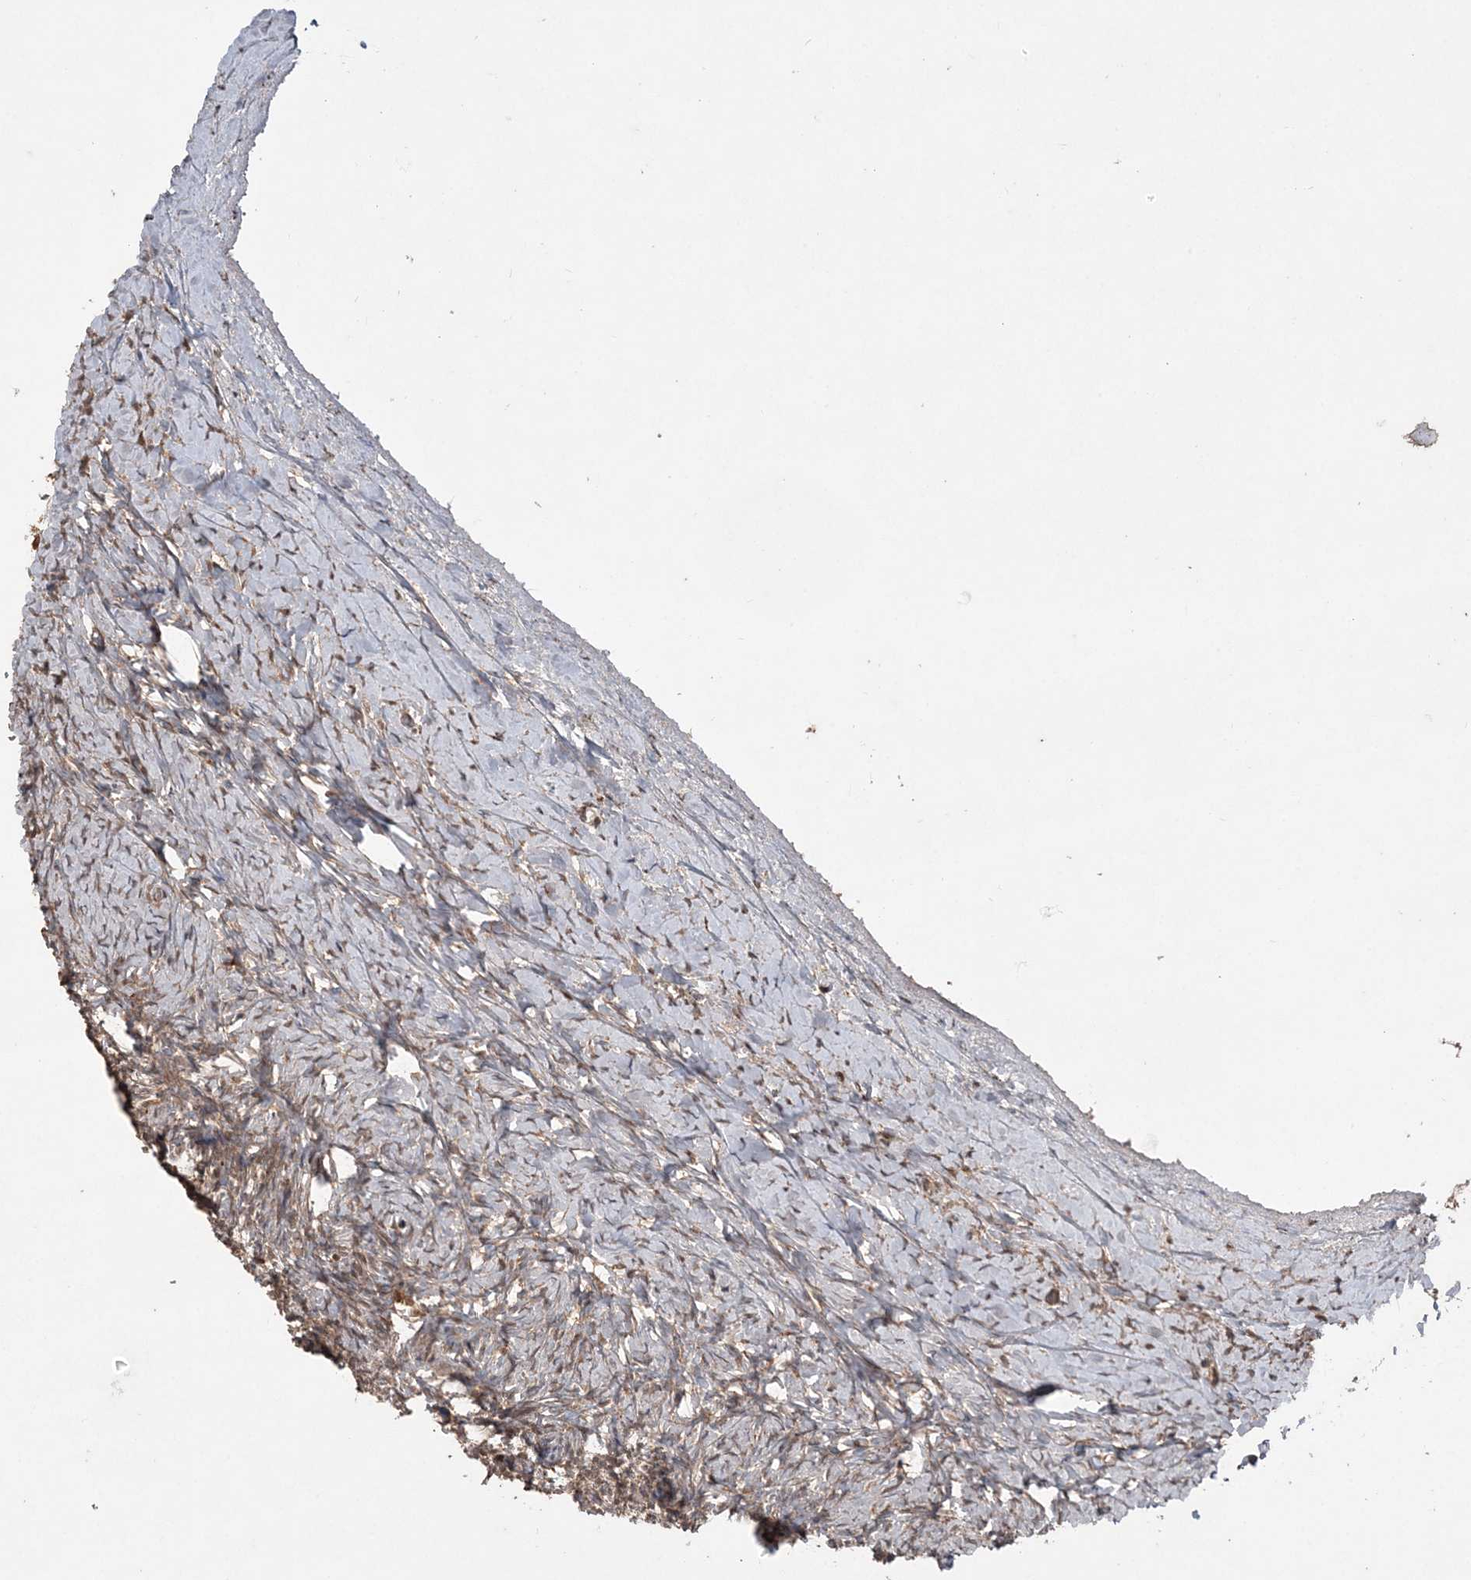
{"staining": {"intensity": "moderate", "quantity": "25%-75%", "location": "cytoplasmic/membranous"}, "tissue": "ovary", "cell_type": "Ovarian stroma cells", "image_type": "normal", "snomed": [{"axis": "morphology", "description": "Normal tissue, NOS"}, {"axis": "morphology", "description": "Developmental malformation"}, {"axis": "topography", "description": "Ovary"}], "caption": "Immunohistochemistry staining of unremarkable ovary, which reveals medium levels of moderate cytoplasmic/membranous positivity in approximately 25%-75% of ovarian stroma cells indicating moderate cytoplasmic/membranous protein expression. The staining was performed using DAB (3,3'-diaminobenzidine) (brown) for protein detection and nuclei were counterstained in hematoxylin (blue).", "gene": "LACC1", "patient": {"sex": "female", "age": 39}}